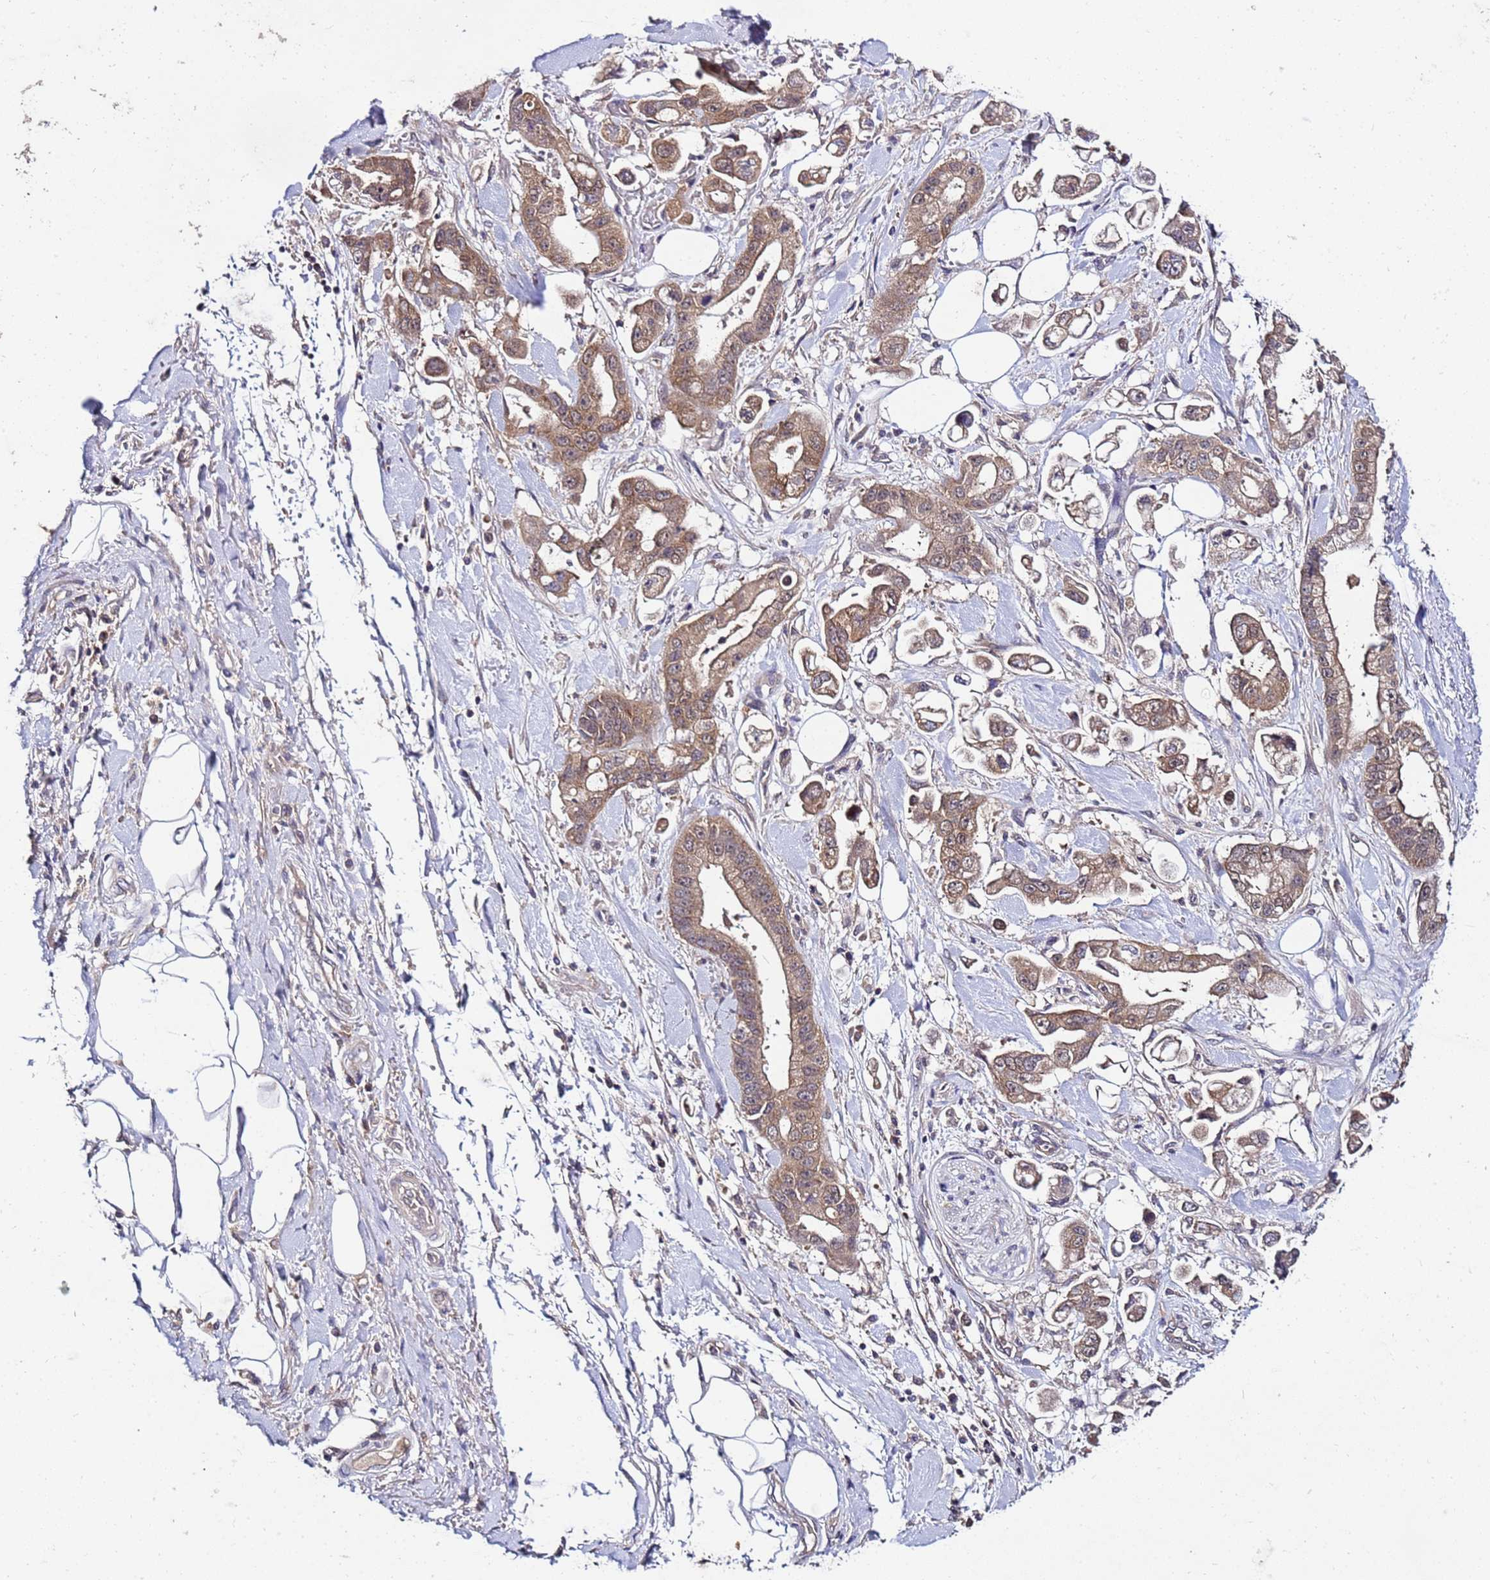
{"staining": {"intensity": "moderate", "quantity": ">75%", "location": "cytoplasmic/membranous"}, "tissue": "stomach cancer", "cell_type": "Tumor cells", "image_type": "cancer", "snomed": [{"axis": "morphology", "description": "Adenocarcinoma, NOS"}, {"axis": "topography", "description": "Stomach"}], "caption": "There is medium levels of moderate cytoplasmic/membranous expression in tumor cells of stomach adenocarcinoma, as demonstrated by immunohistochemical staining (brown color).", "gene": "GSPT2", "patient": {"sex": "male", "age": 62}}